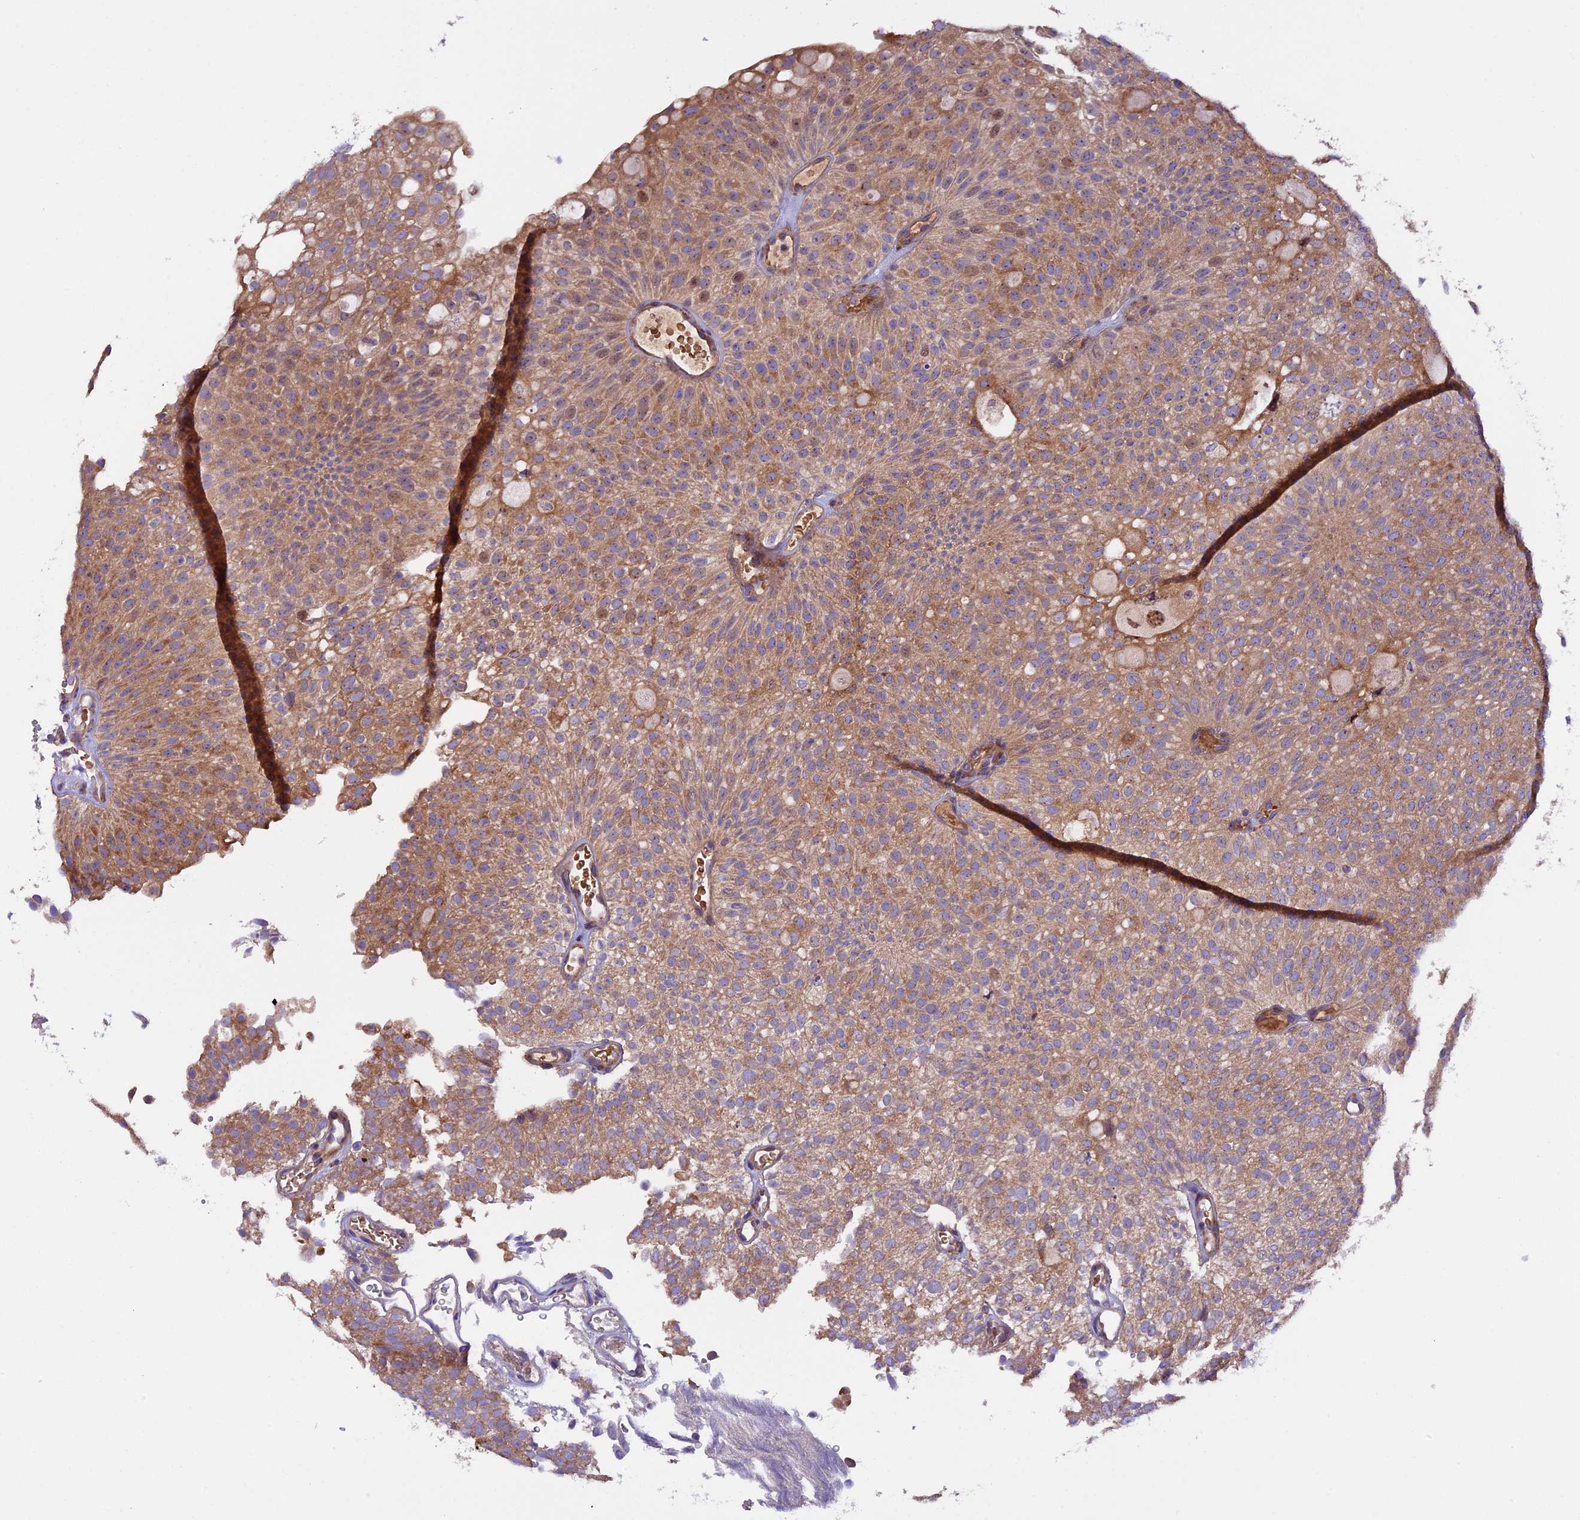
{"staining": {"intensity": "moderate", "quantity": ">75%", "location": "cytoplasmic/membranous"}, "tissue": "urothelial cancer", "cell_type": "Tumor cells", "image_type": "cancer", "snomed": [{"axis": "morphology", "description": "Urothelial carcinoma, Low grade"}, {"axis": "topography", "description": "Urinary bladder"}], "caption": "Immunohistochemical staining of human urothelial cancer displays medium levels of moderate cytoplasmic/membranous expression in approximately >75% of tumor cells. Immunohistochemistry stains the protein of interest in brown and the nuclei are stained blue.", "gene": "FRY", "patient": {"sex": "male", "age": 78}}